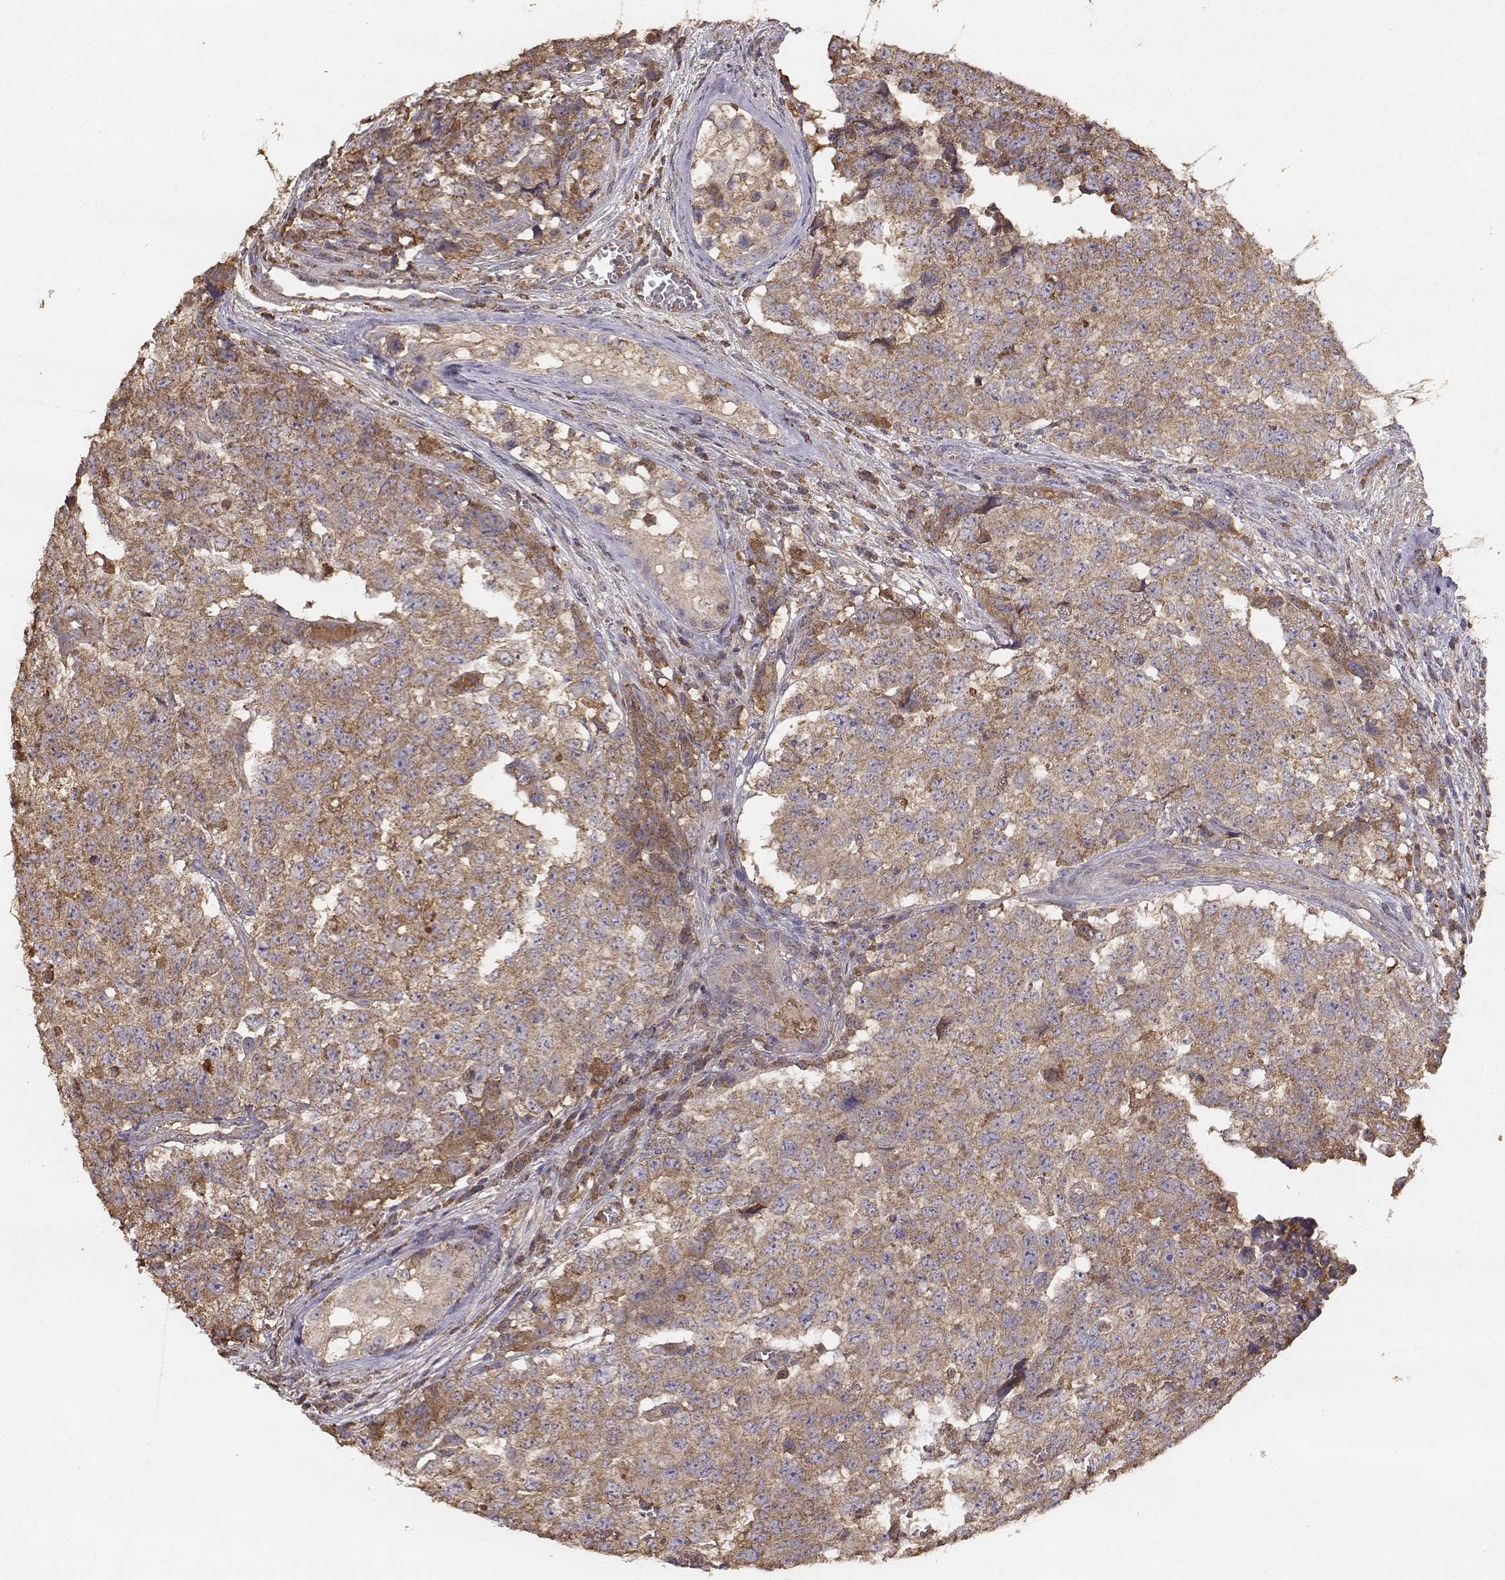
{"staining": {"intensity": "moderate", "quantity": ">75%", "location": "cytoplasmic/membranous"}, "tissue": "testis cancer", "cell_type": "Tumor cells", "image_type": "cancer", "snomed": [{"axis": "morphology", "description": "Carcinoma, Embryonal, NOS"}, {"axis": "topography", "description": "Testis"}], "caption": "Immunohistochemistry (IHC) histopathology image of testis embryonal carcinoma stained for a protein (brown), which demonstrates medium levels of moderate cytoplasmic/membranous expression in about >75% of tumor cells.", "gene": "TARS3", "patient": {"sex": "male", "age": 23}}